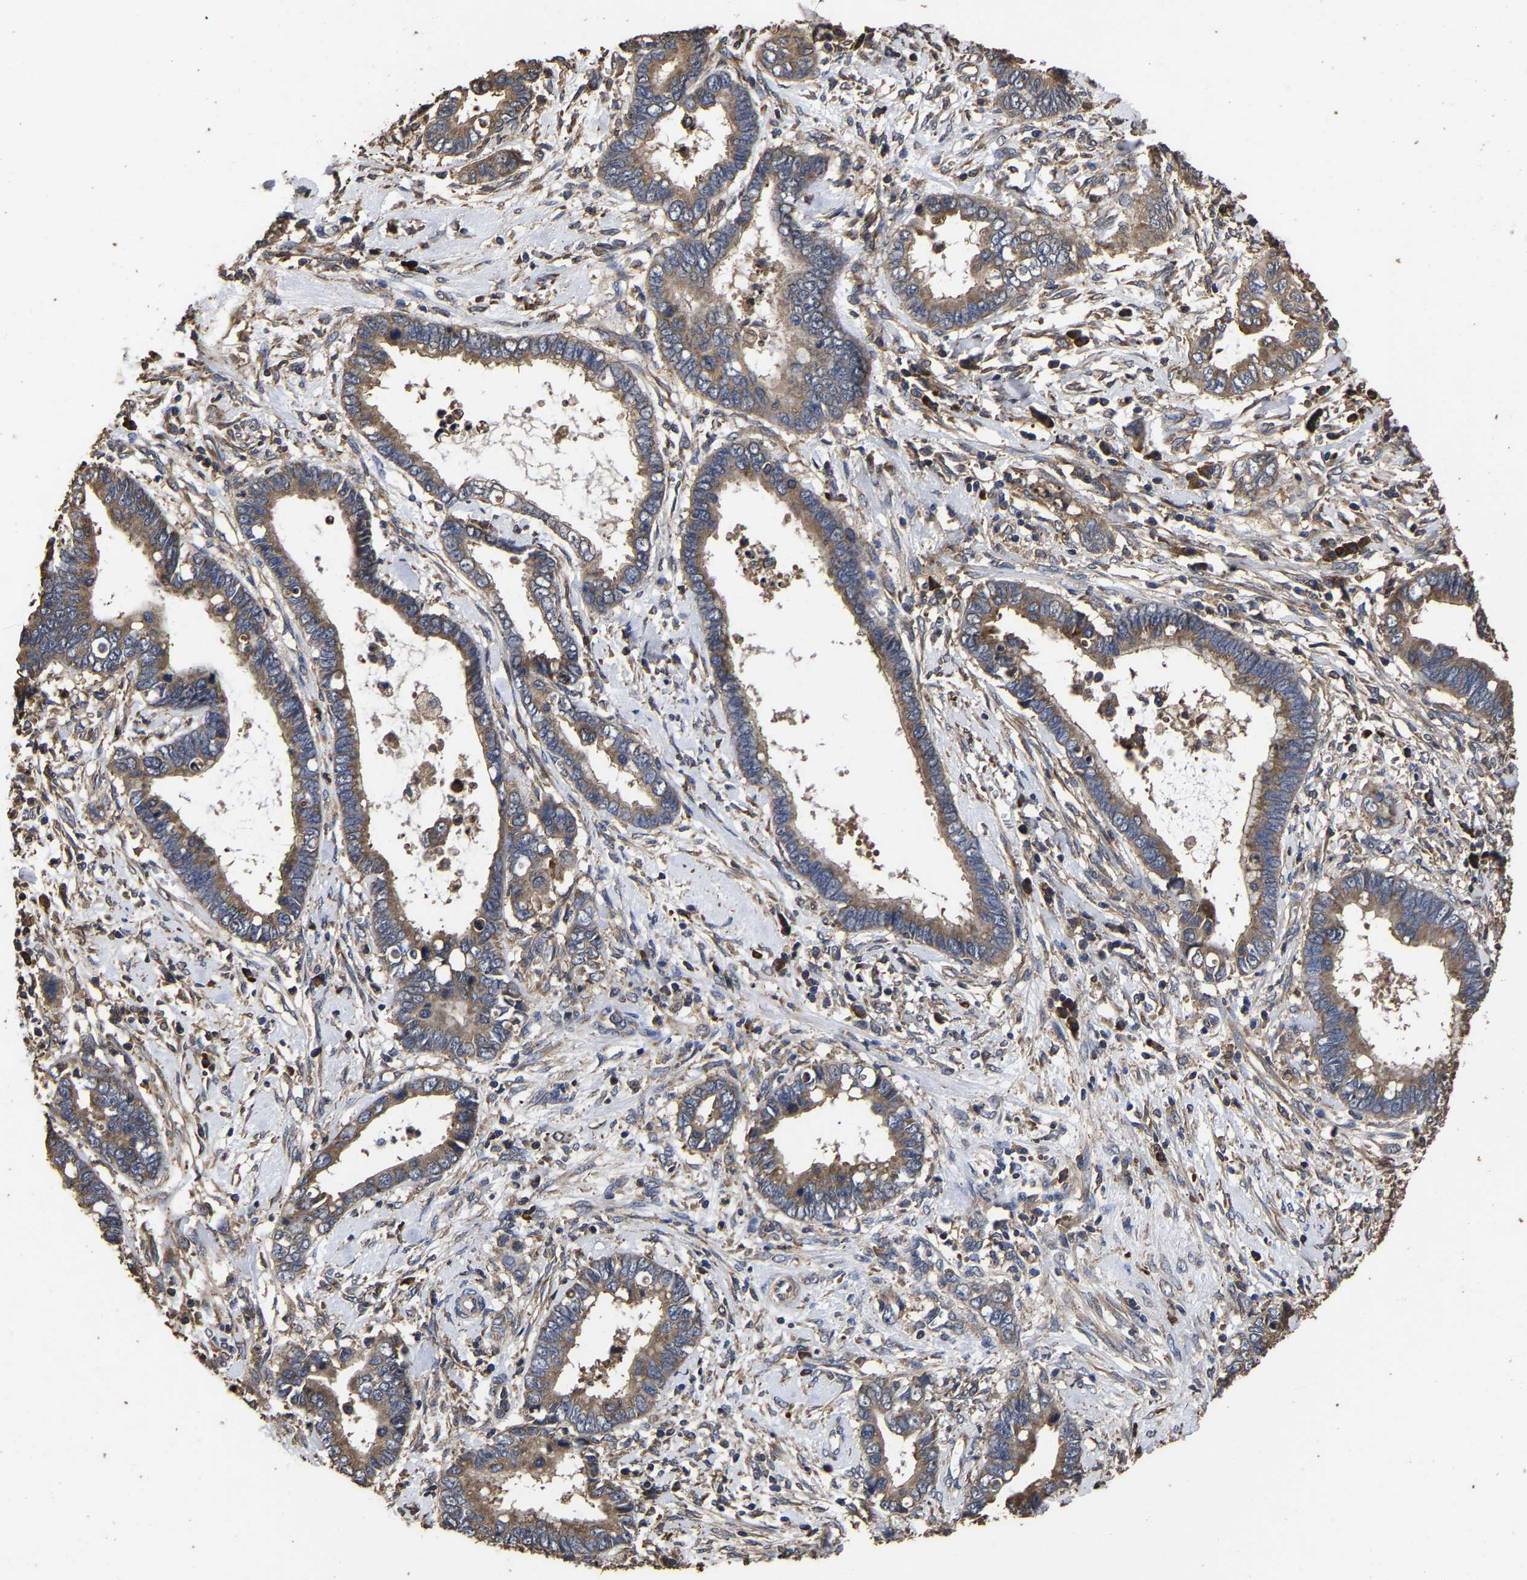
{"staining": {"intensity": "moderate", "quantity": ">75%", "location": "cytoplasmic/membranous"}, "tissue": "cervical cancer", "cell_type": "Tumor cells", "image_type": "cancer", "snomed": [{"axis": "morphology", "description": "Adenocarcinoma, NOS"}, {"axis": "topography", "description": "Cervix"}], "caption": "Immunohistochemistry (IHC) image of human cervical adenocarcinoma stained for a protein (brown), which demonstrates medium levels of moderate cytoplasmic/membranous staining in about >75% of tumor cells.", "gene": "ITCH", "patient": {"sex": "female", "age": 44}}